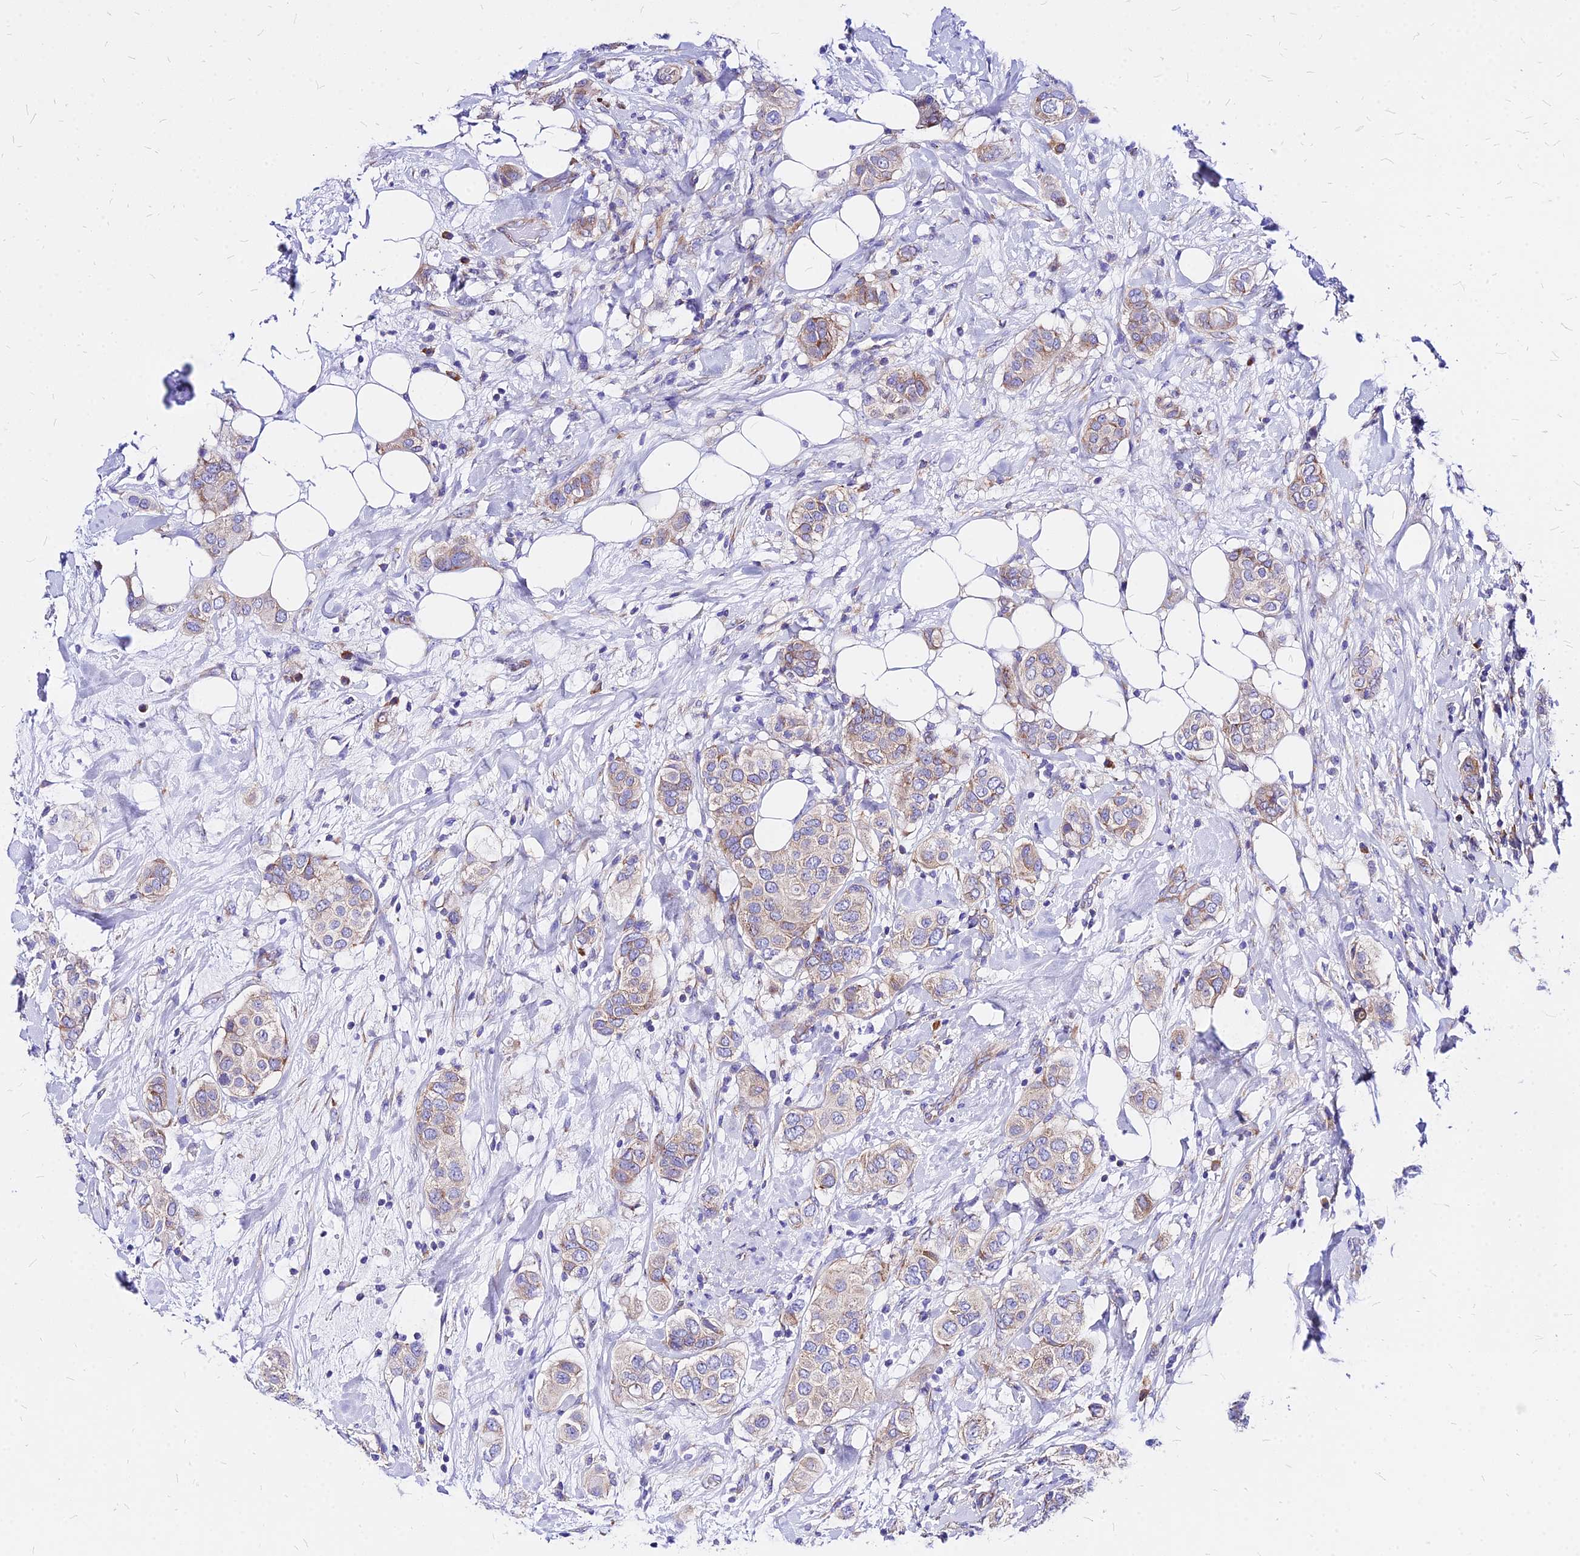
{"staining": {"intensity": "weak", "quantity": ">75%", "location": "cytoplasmic/membranous"}, "tissue": "breast cancer", "cell_type": "Tumor cells", "image_type": "cancer", "snomed": [{"axis": "morphology", "description": "Lobular carcinoma"}, {"axis": "topography", "description": "Breast"}], "caption": "Breast cancer stained with a brown dye reveals weak cytoplasmic/membranous positive positivity in approximately >75% of tumor cells.", "gene": "RPL19", "patient": {"sex": "female", "age": 51}}